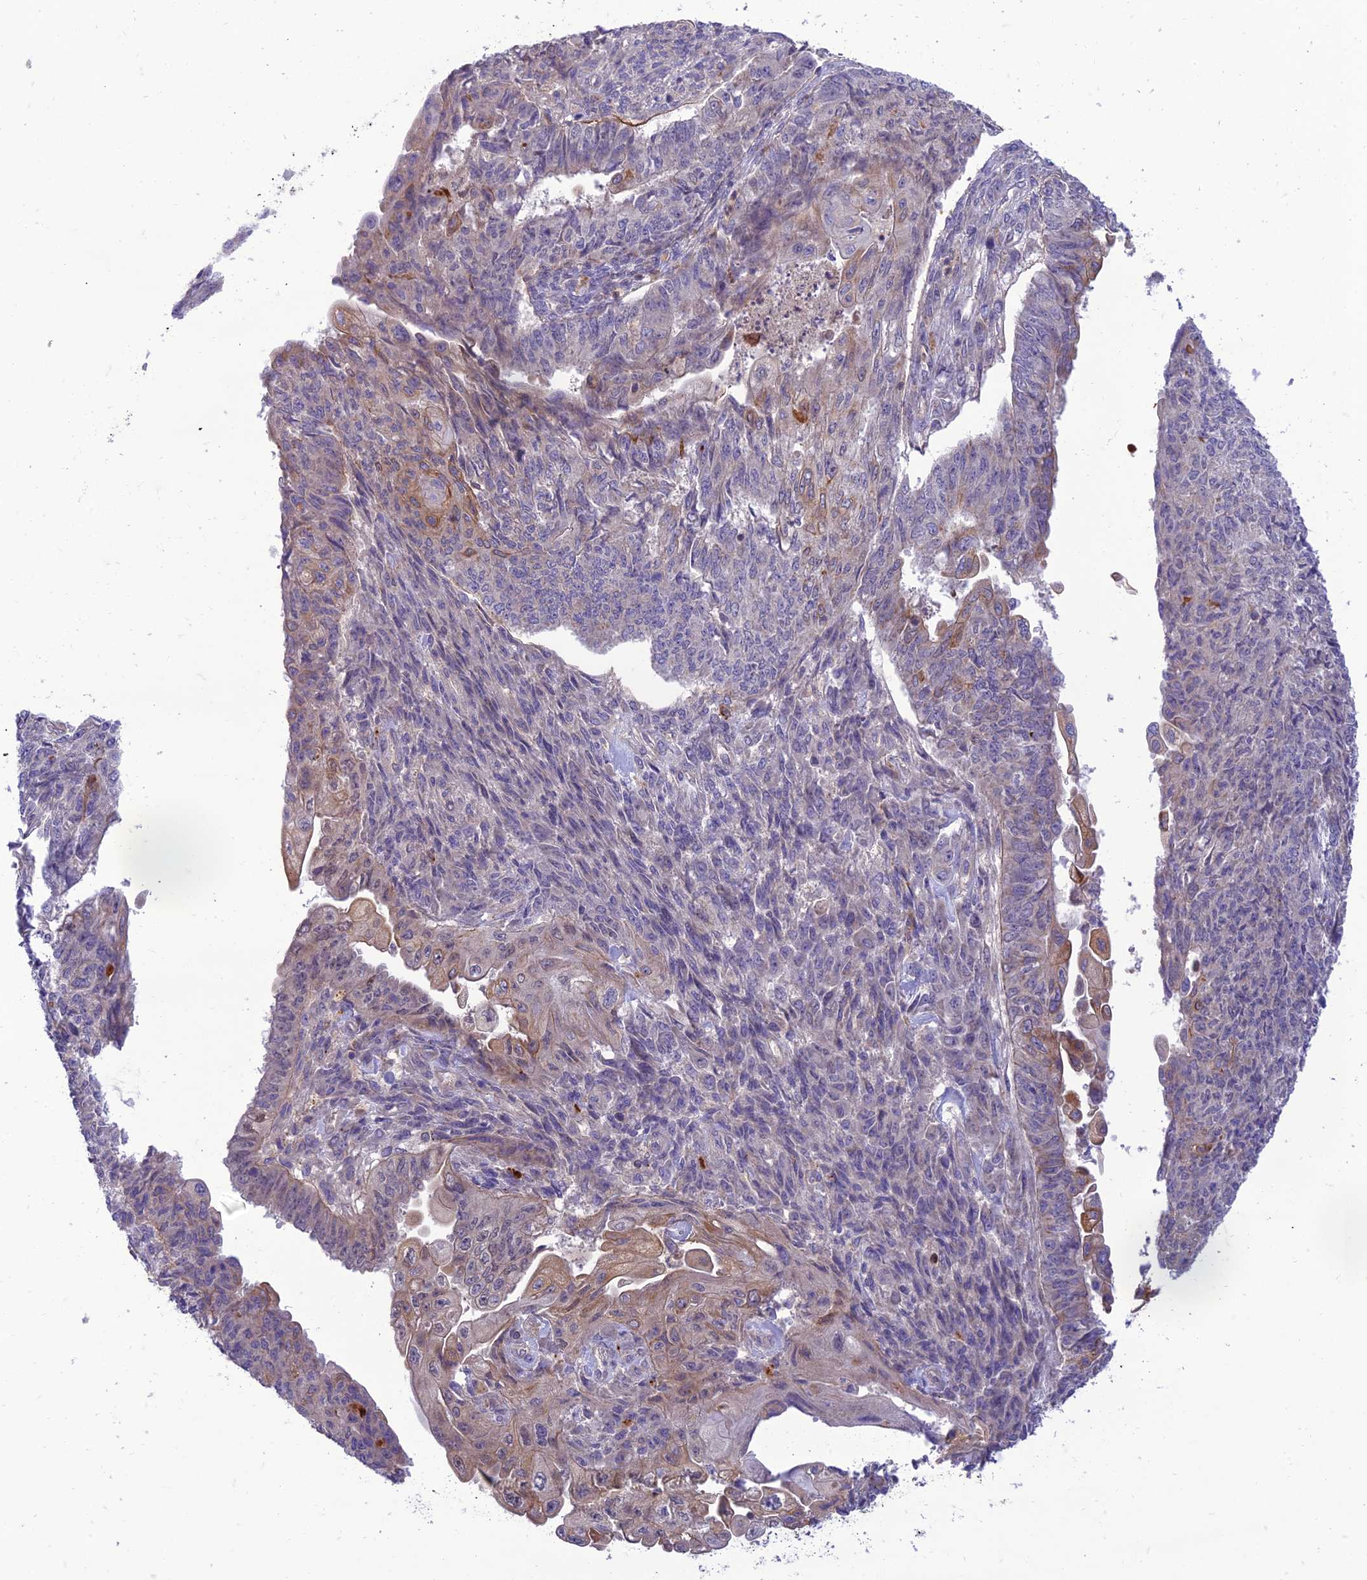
{"staining": {"intensity": "weak", "quantity": "25%-75%", "location": "cytoplasmic/membranous"}, "tissue": "endometrial cancer", "cell_type": "Tumor cells", "image_type": "cancer", "snomed": [{"axis": "morphology", "description": "Adenocarcinoma, NOS"}, {"axis": "topography", "description": "Endometrium"}], "caption": "There is low levels of weak cytoplasmic/membranous staining in tumor cells of adenocarcinoma (endometrial), as demonstrated by immunohistochemical staining (brown color).", "gene": "IRAK3", "patient": {"sex": "female", "age": 32}}